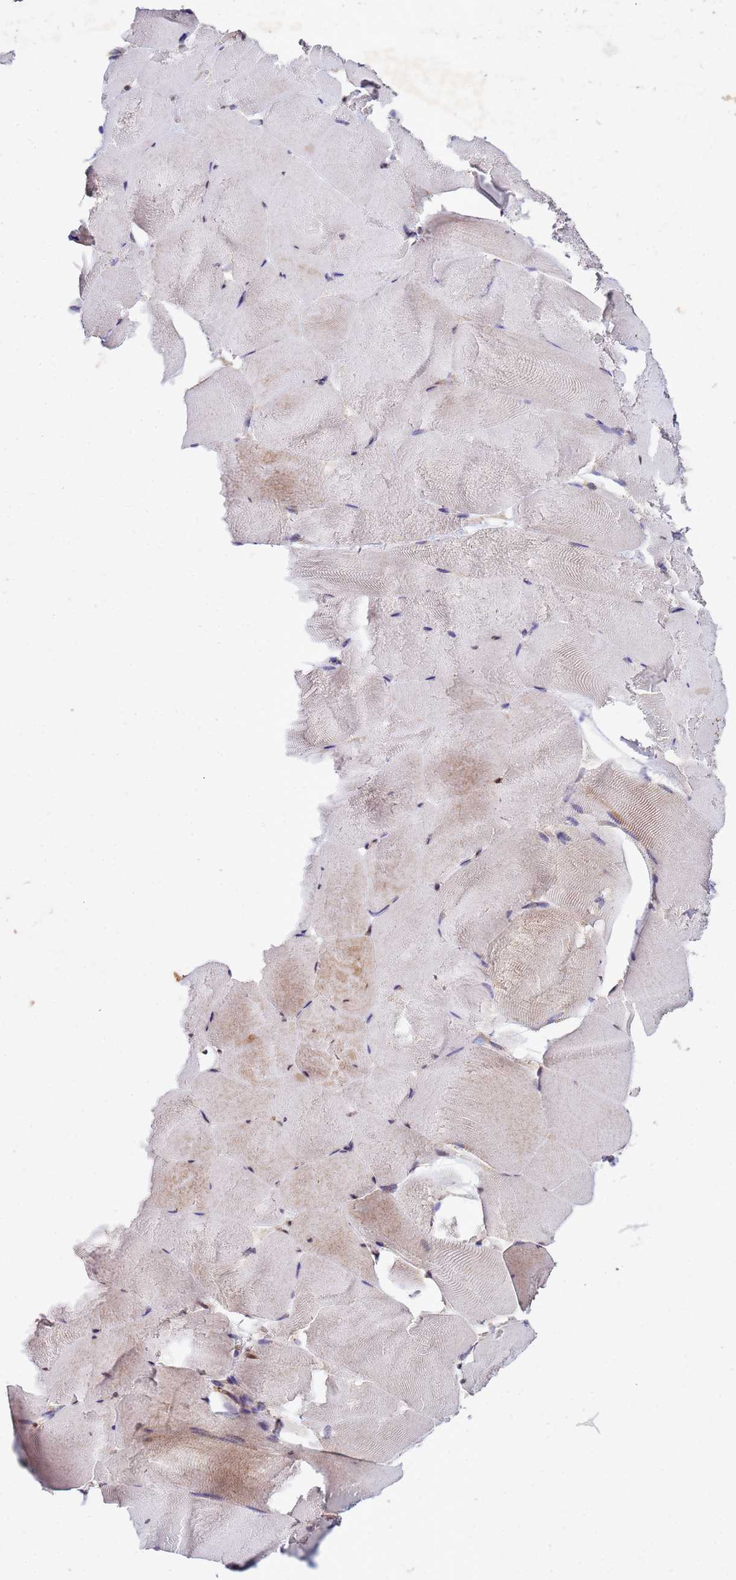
{"staining": {"intensity": "weak", "quantity": "25%-75%", "location": "cytoplasmic/membranous"}, "tissue": "skeletal muscle", "cell_type": "Myocytes", "image_type": "normal", "snomed": [{"axis": "morphology", "description": "Normal tissue, NOS"}, {"axis": "topography", "description": "Skeletal muscle"}], "caption": "Brown immunohistochemical staining in normal human skeletal muscle exhibits weak cytoplasmic/membranous expression in approximately 25%-75% of myocytes. Nuclei are stained in blue.", "gene": "TRIP6", "patient": {"sex": "female", "age": 64}}